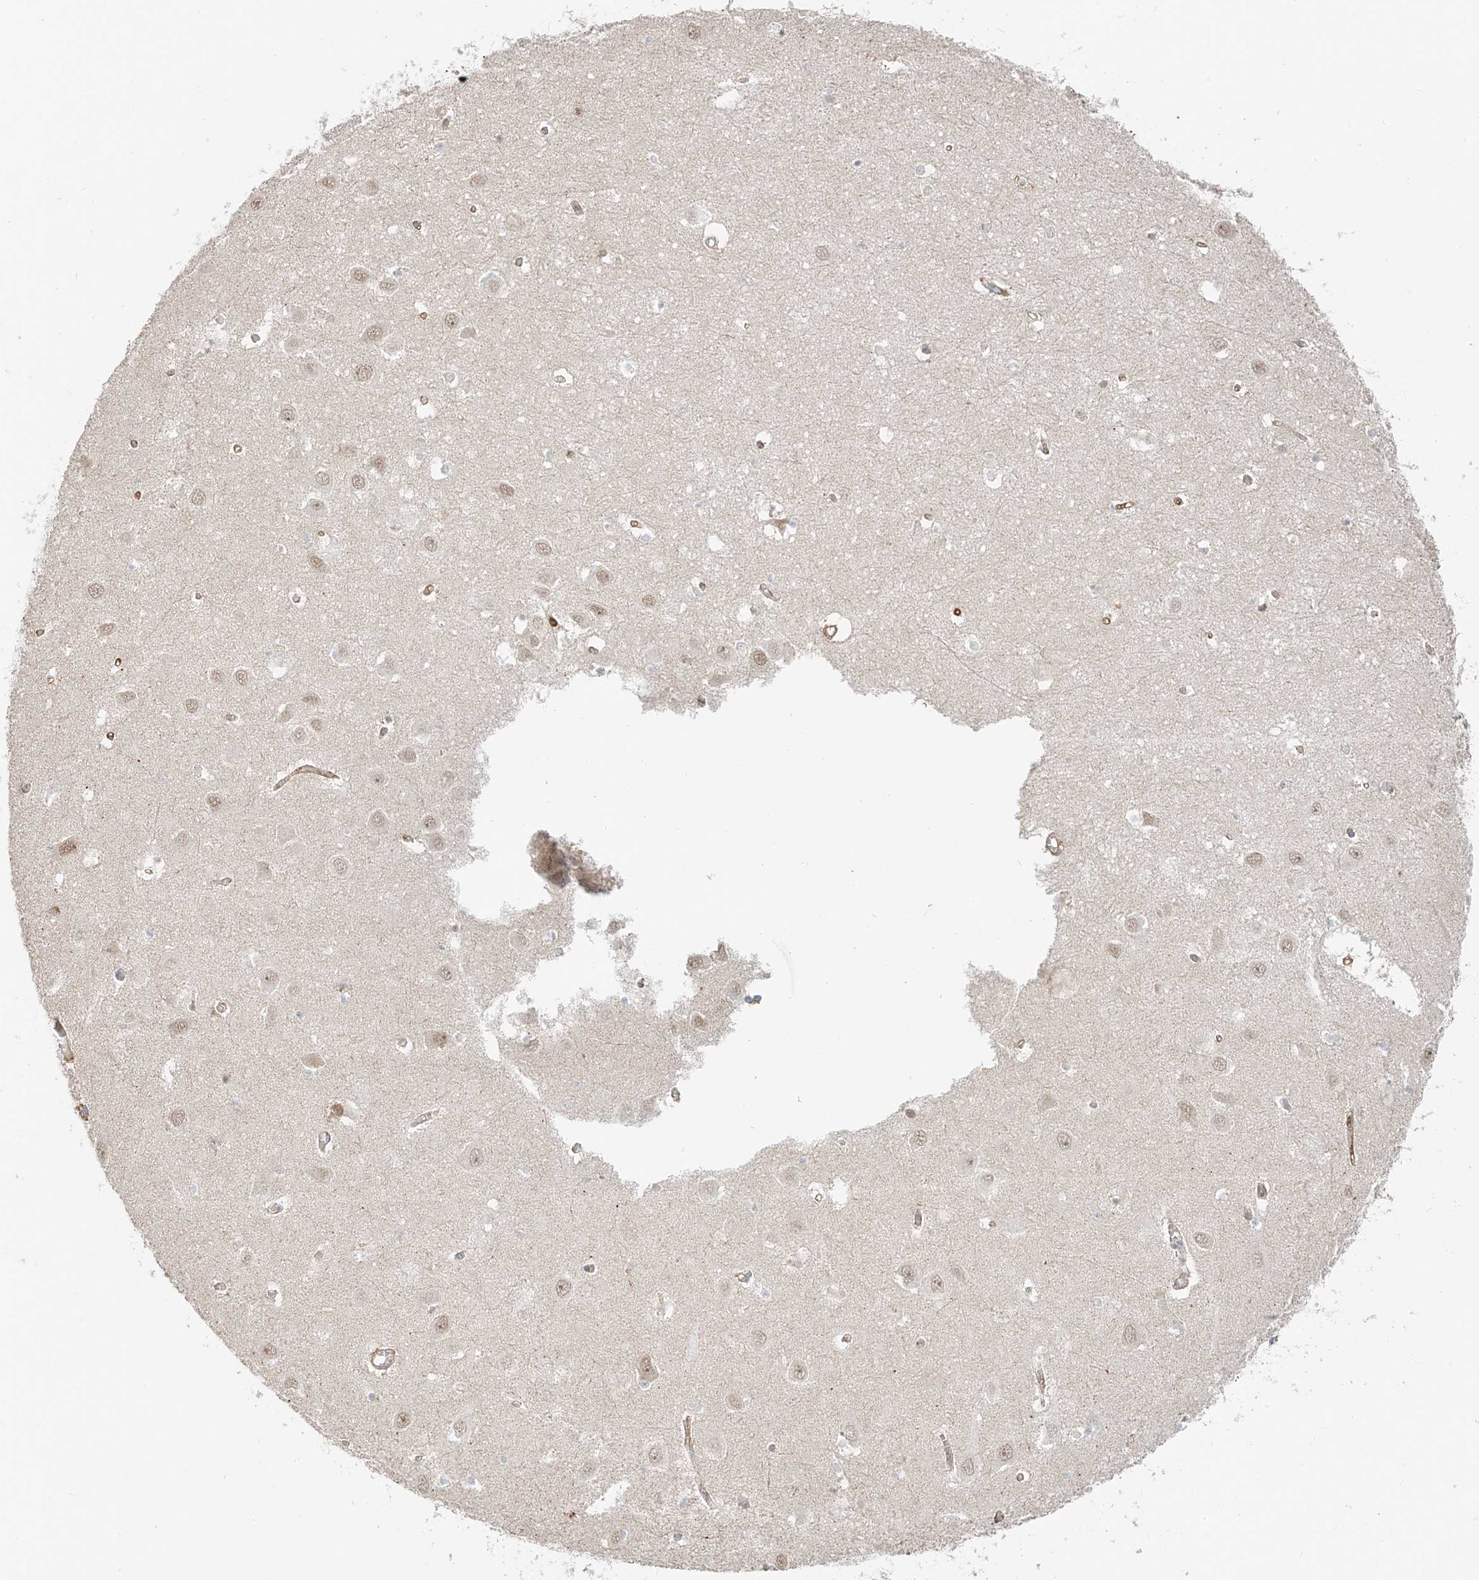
{"staining": {"intensity": "weak", "quantity": "<25%", "location": "nuclear"}, "tissue": "hippocampus", "cell_type": "Glial cells", "image_type": "normal", "snomed": [{"axis": "morphology", "description": "Normal tissue, NOS"}, {"axis": "topography", "description": "Hippocampus"}], "caption": "An immunohistochemistry photomicrograph of normal hippocampus is shown. There is no staining in glial cells of hippocampus. The staining is performed using DAB brown chromogen with nuclei counter-stained in using hematoxylin.", "gene": "CEP162", "patient": {"sex": "male", "age": 70}}